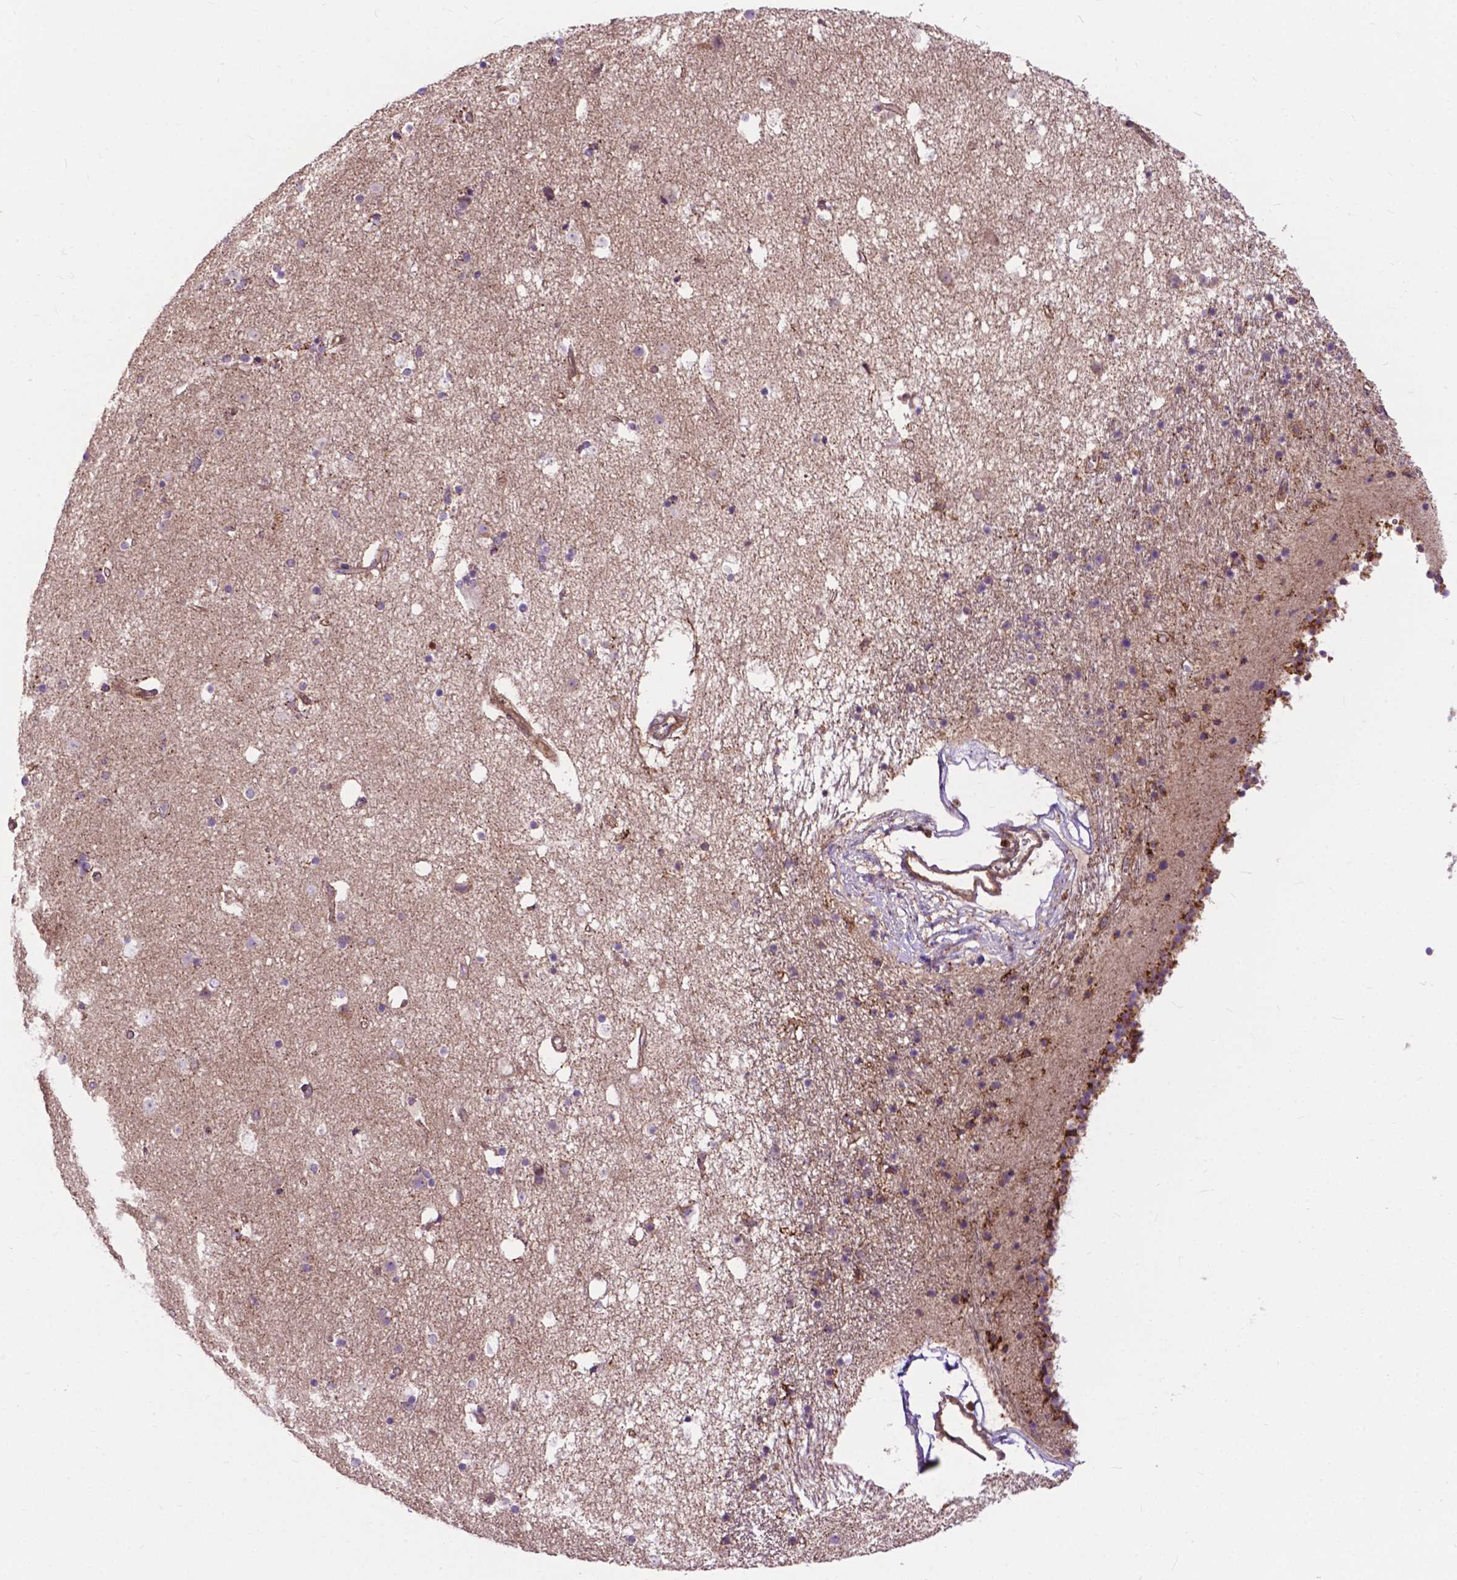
{"staining": {"intensity": "negative", "quantity": "none", "location": "none"}, "tissue": "caudate", "cell_type": "Glial cells", "image_type": "normal", "snomed": [{"axis": "morphology", "description": "Normal tissue, NOS"}, {"axis": "topography", "description": "Lateral ventricle wall"}], "caption": "Histopathology image shows no significant protein positivity in glial cells of benign caudate.", "gene": "CHMP4A", "patient": {"sex": "female", "age": 71}}